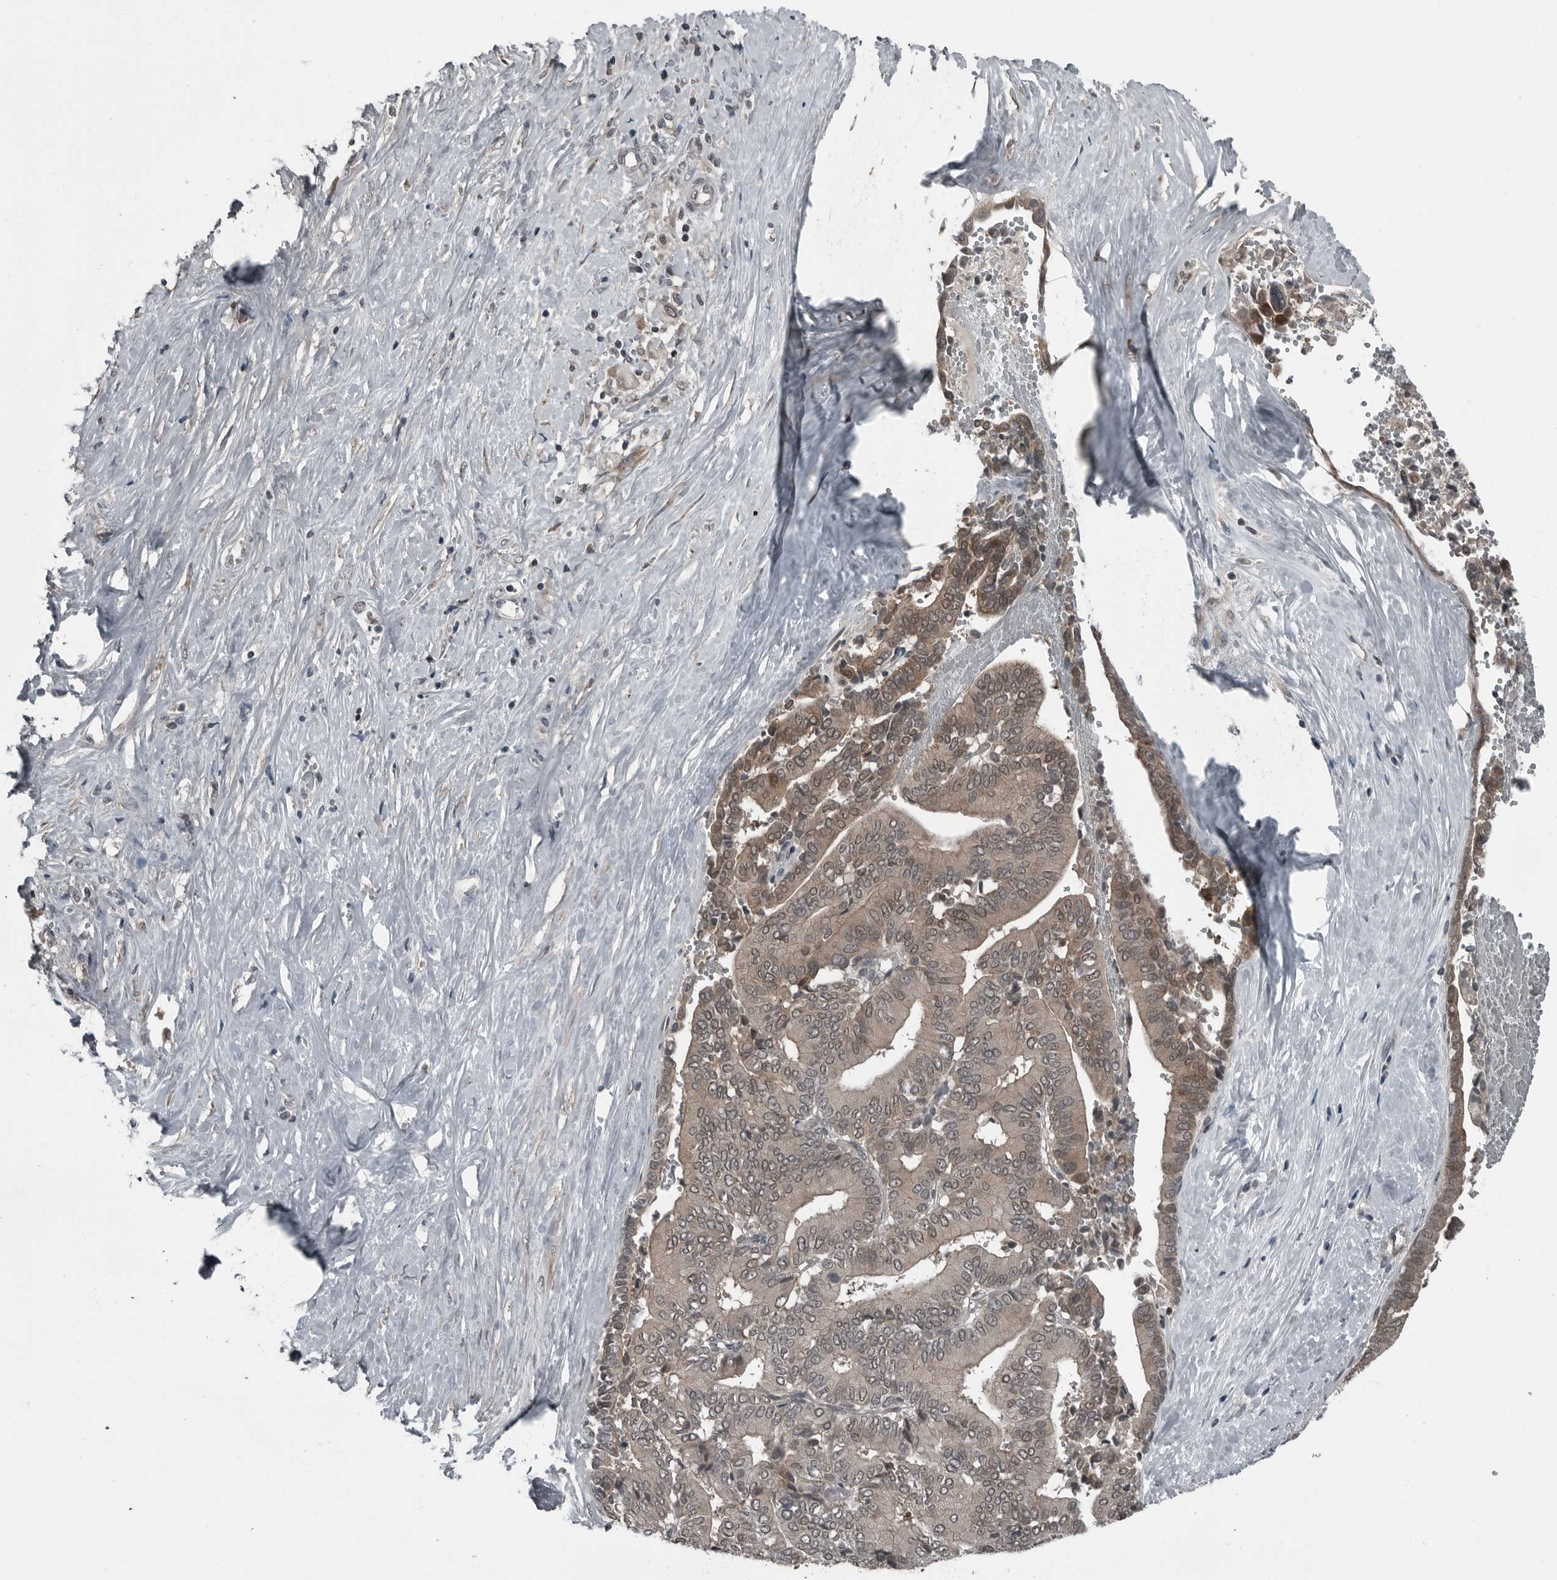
{"staining": {"intensity": "moderate", "quantity": ">75%", "location": "cytoplasmic/membranous,nuclear"}, "tissue": "liver cancer", "cell_type": "Tumor cells", "image_type": "cancer", "snomed": [{"axis": "morphology", "description": "Cholangiocarcinoma"}, {"axis": "topography", "description": "Liver"}], "caption": "This histopathology image shows liver cancer (cholangiocarcinoma) stained with IHC to label a protein in brown. The cytoplasmic/membranous and nuclear of tumor cells show moderate positivity for the protein. Nuclei are counter-stained blue.", "gene": "GAK", "patient": {"sex": "female", "age": 75}}